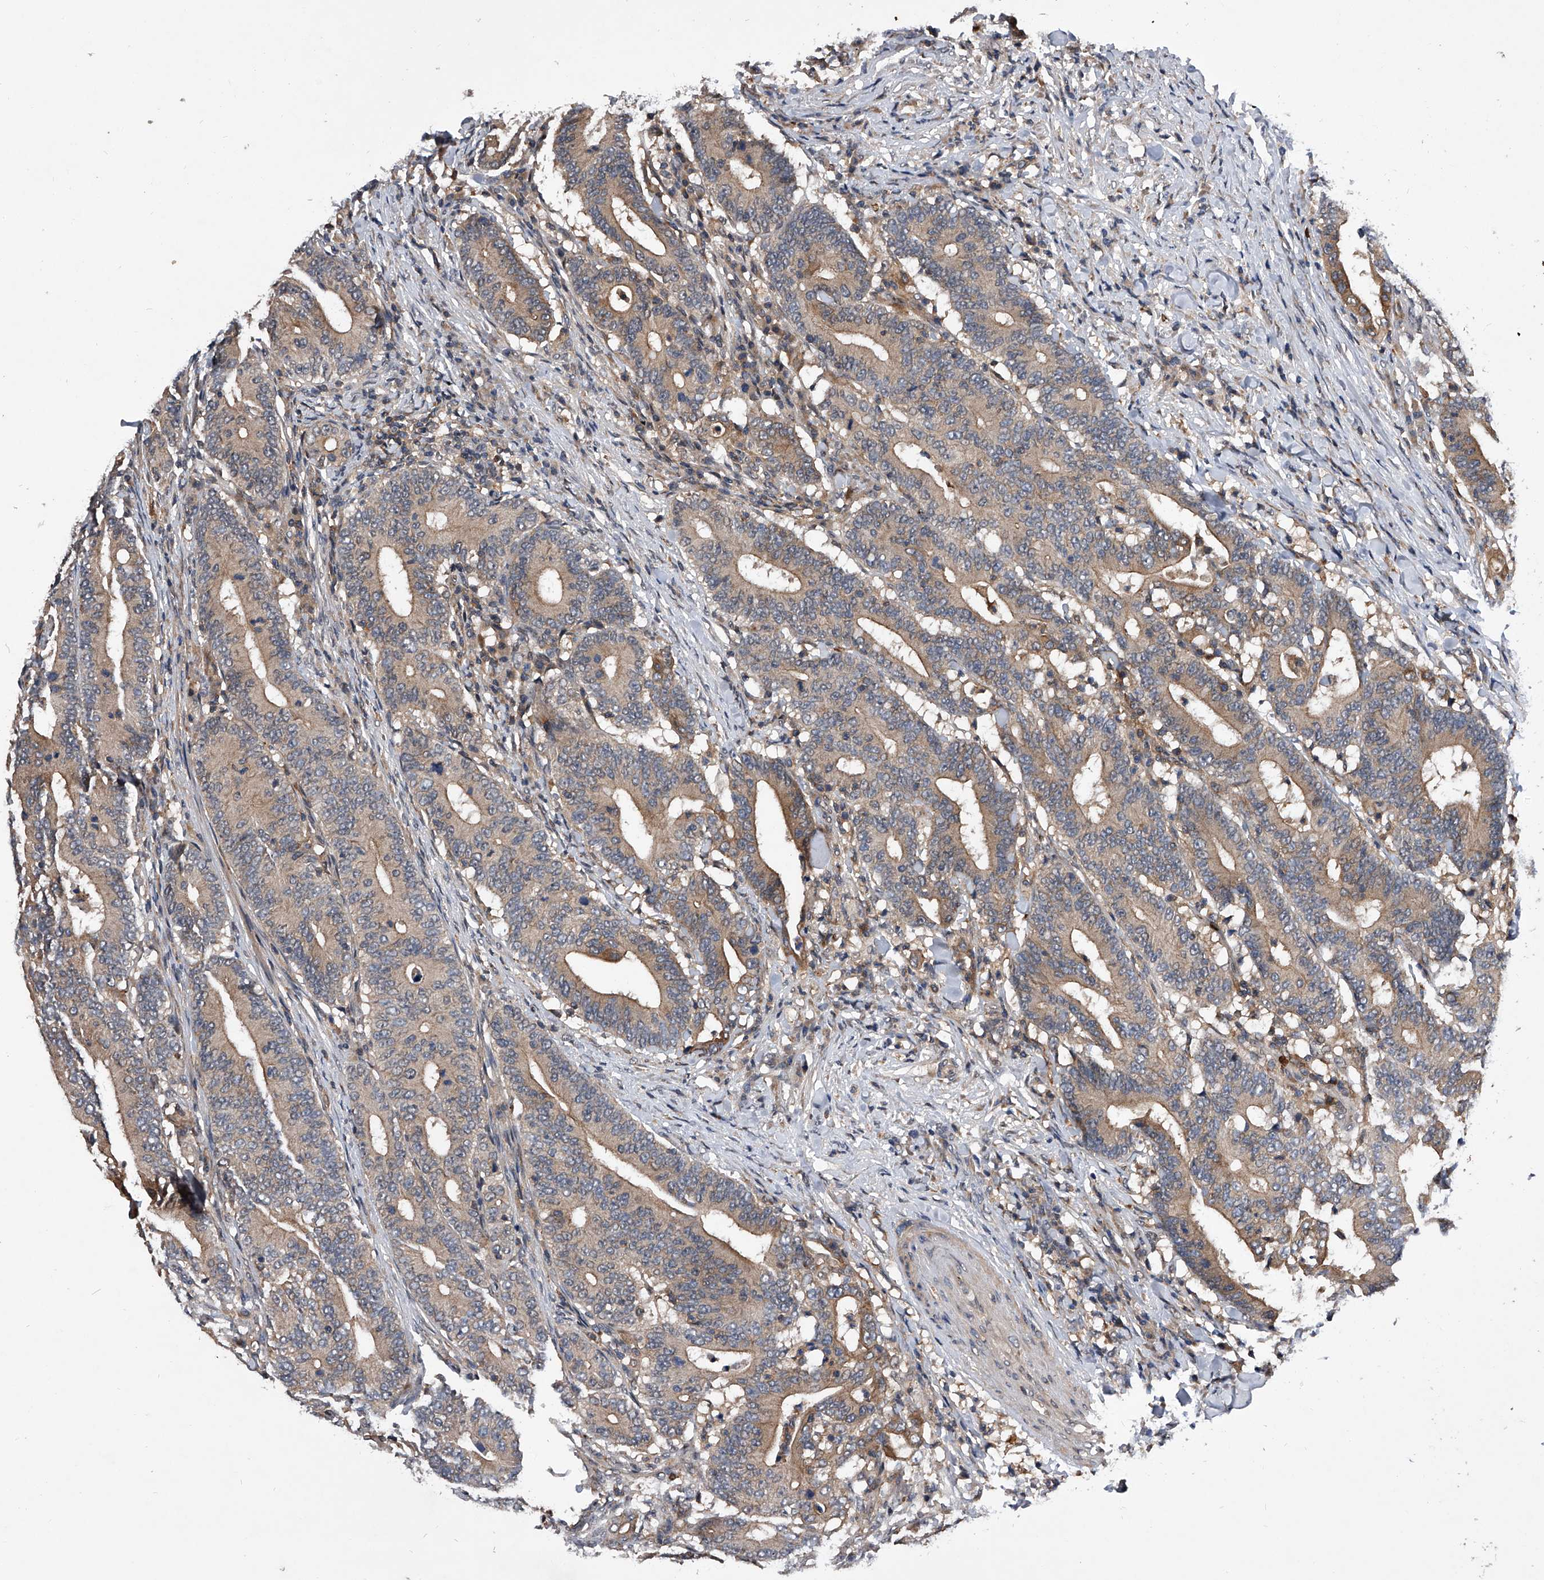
{"staining": {"intensity": "weak", "quantity": "25%-75%", "location": "cytoplasmic/membranous"}, "tissue": "colorectal cancer", "cell_type": "Tumor cells", "image_type": "cancer", "snomed": [{"axis": "morphology", "description": "Adenocarcinoma, NOS"}, {"axis": "topography", "description": "Colon"}], "caption": "Immunohistochemical staining of human colorectal cancer (adenocarcinoma) reveals low levels of weak cytoplasmic/membranous protein expression in about 25%-75% of tumor cells. The staining was performed using DAB (3,3'-diaminobenzidine), with brown indicating positive protein expression. Nuclei are stained blue with hematoxylin.", "gene": "ZNF30", "patient": {"sex": "female", "age": 66}}